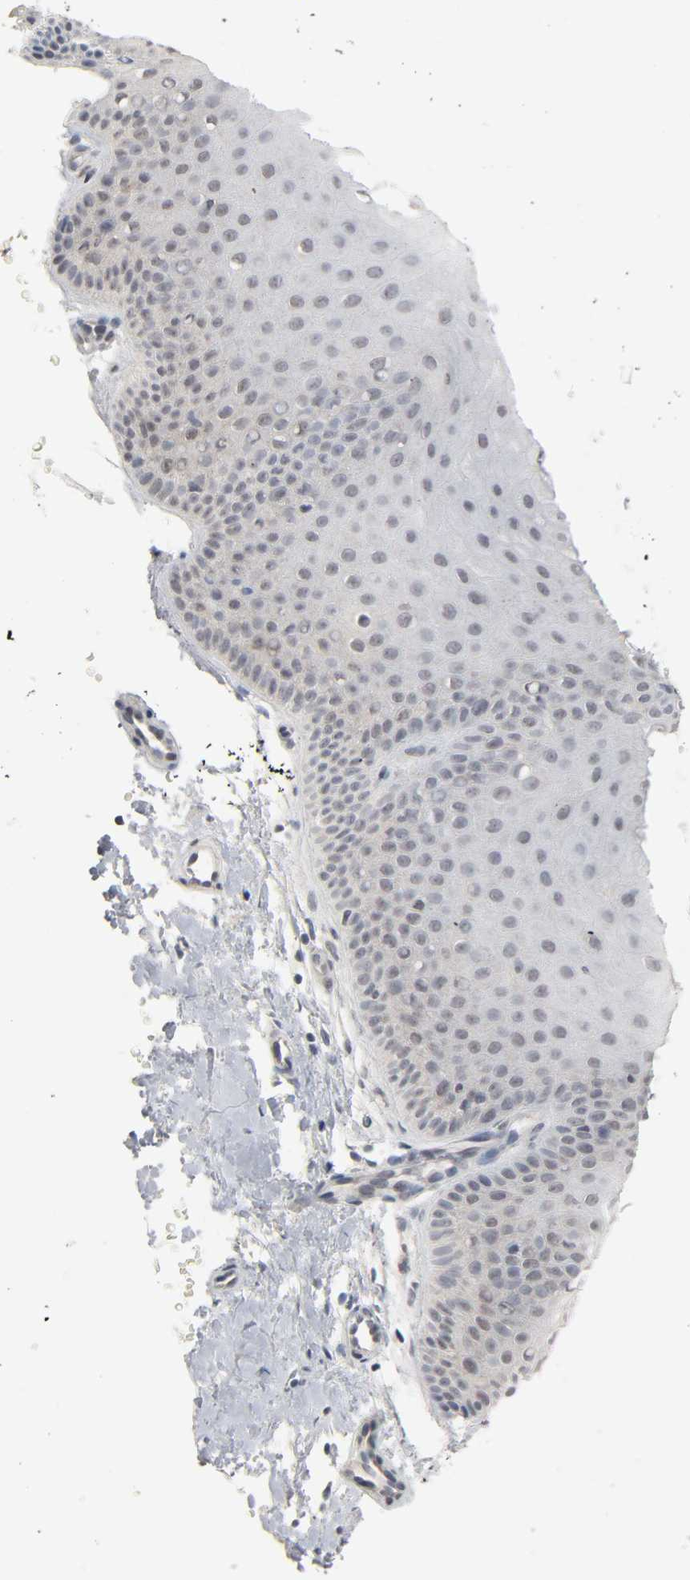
{"staining": {"intensity": "weak", "quantity": "<25%", "location": "nuclear"}, "tissue": "cervix", "cell_type": "Glandular cells", "image_type": "normal", "snomed": [{"axis": "morphology", "description": "Normal tissue, NOS"}, {"axis": "topography", "description": "Cervix"}], "caption": "Immunohistochemistry (IHC) micrograph of benign human cervix stained for a protein (brown), which displays no positivity in glandular cells.", "gene": "MAPKAPK5", "patient": {"sex": "female", "age": 55}}